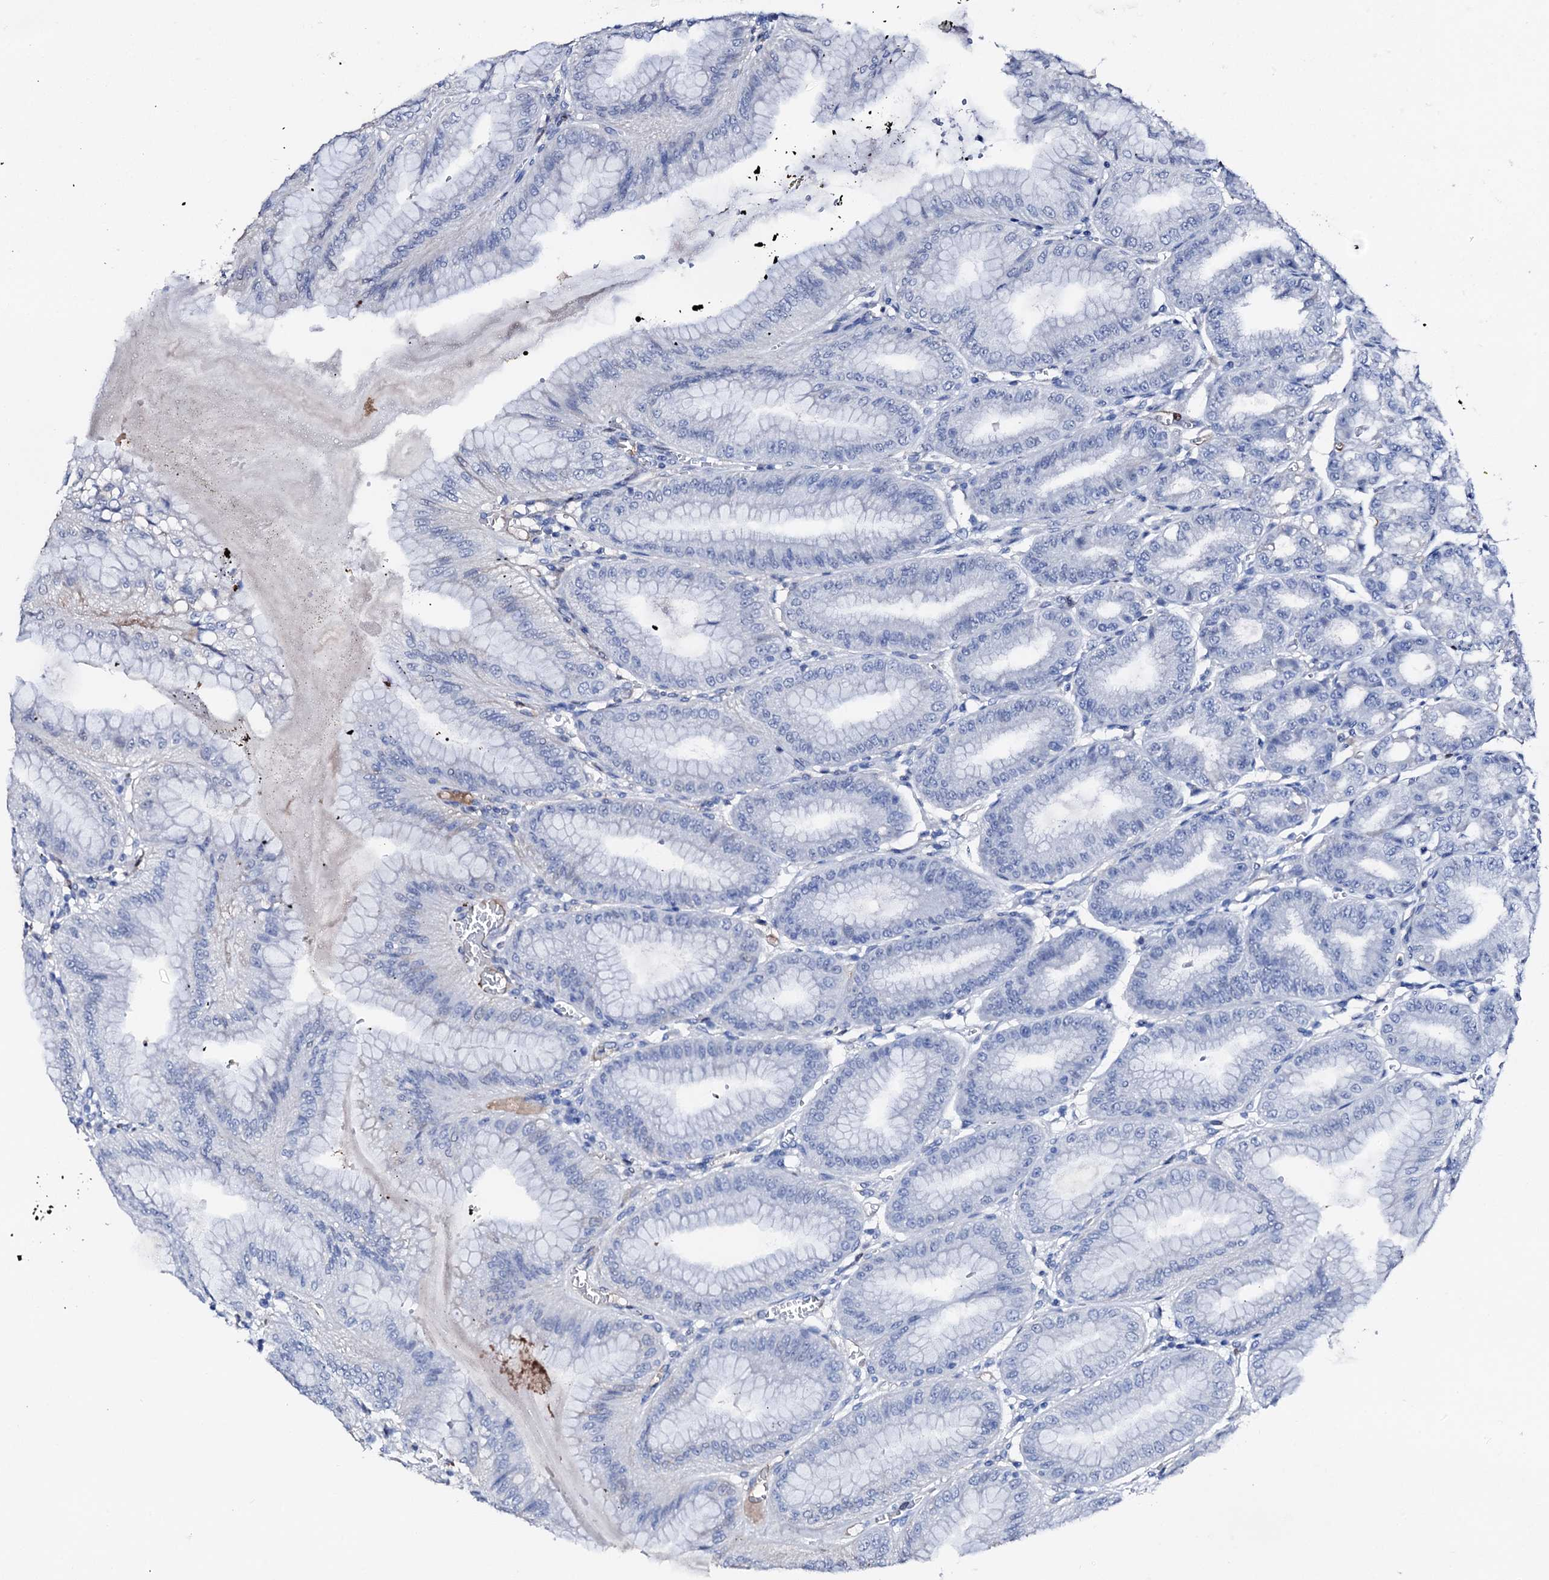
{"staining": {"intensity": "negative", "quantity": "none", "location": "none"}, "tissue": "stomach", "cell_type": "Glandular cells", "image_type": "normal", "snomed": [{"axis": "morphology", "description": "Normal tissue, NOS"}, {"axis": "topography", "description": "Stomach, lower"}], "caption": "Glandular cells are negative for protein expression in unremarkable human stomach. The staining was performed using DAB to visualize the protein expression in brown, while the nuclei were stained in blue with hematoxylin (Magnification: 20x).", "gene": "NRIP2", "patient": {"sex": "male", "age": 71}}